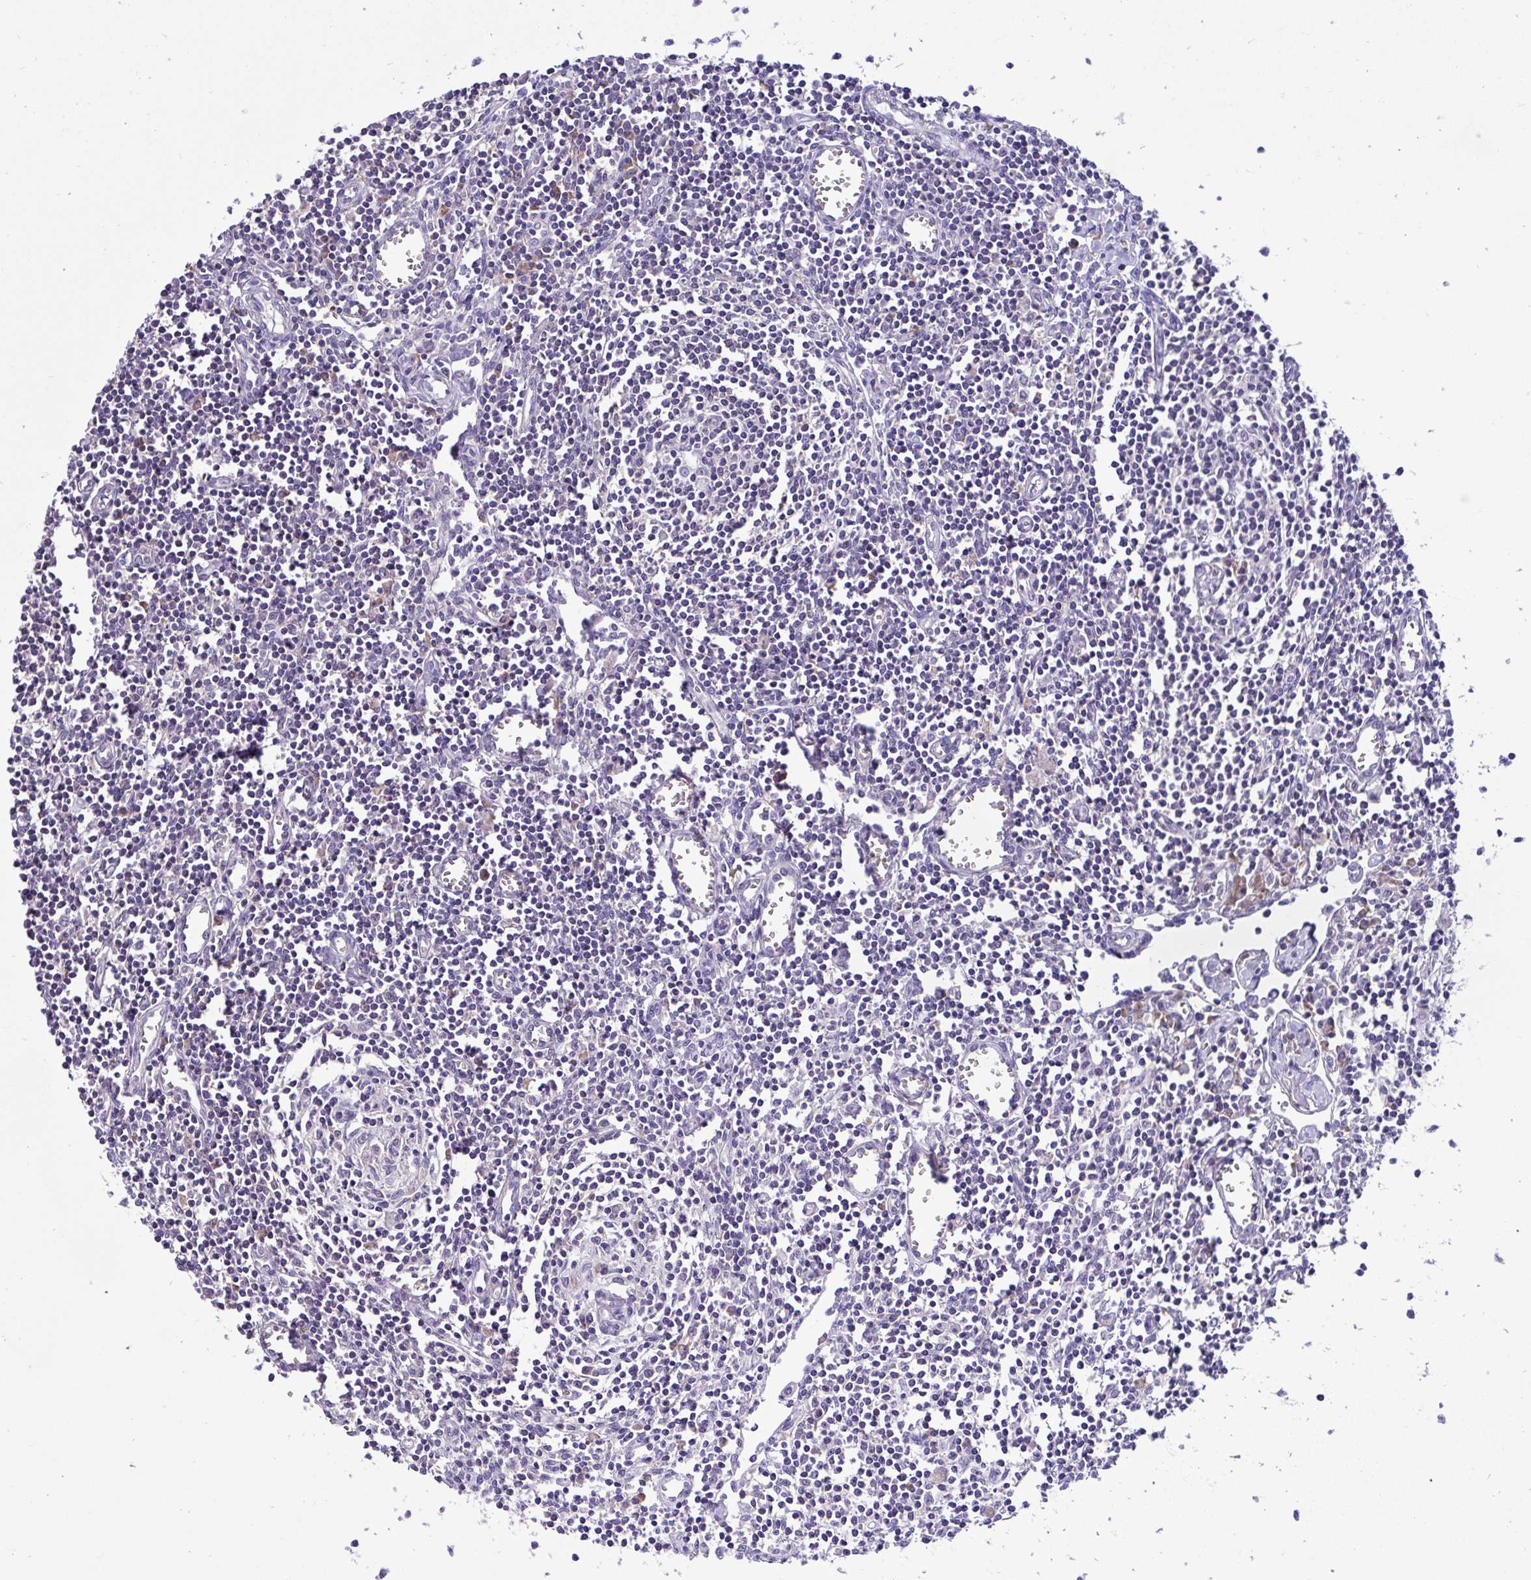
{"staining": {"intensity": "moderate", "quantity": "<25%", "location": "cytoplasmic/membranous"}, "tissue": "lymph node", "cell_type": "Non-germinal center cells", "image_type": "normal", "snomed": [{"axis": "morphology", "description": "Normal tissue, NOS"}, {"axis": "topography", "description": "Lymph node"}], "caption": "Non-germinal center cells exhibit low levels of moderate cytoplasmic/membranous staining in approximately <25% of cells in unremarkable human lymph node.", "gene": "RPL7", "patient": {"sex": "male", "age": 66}}